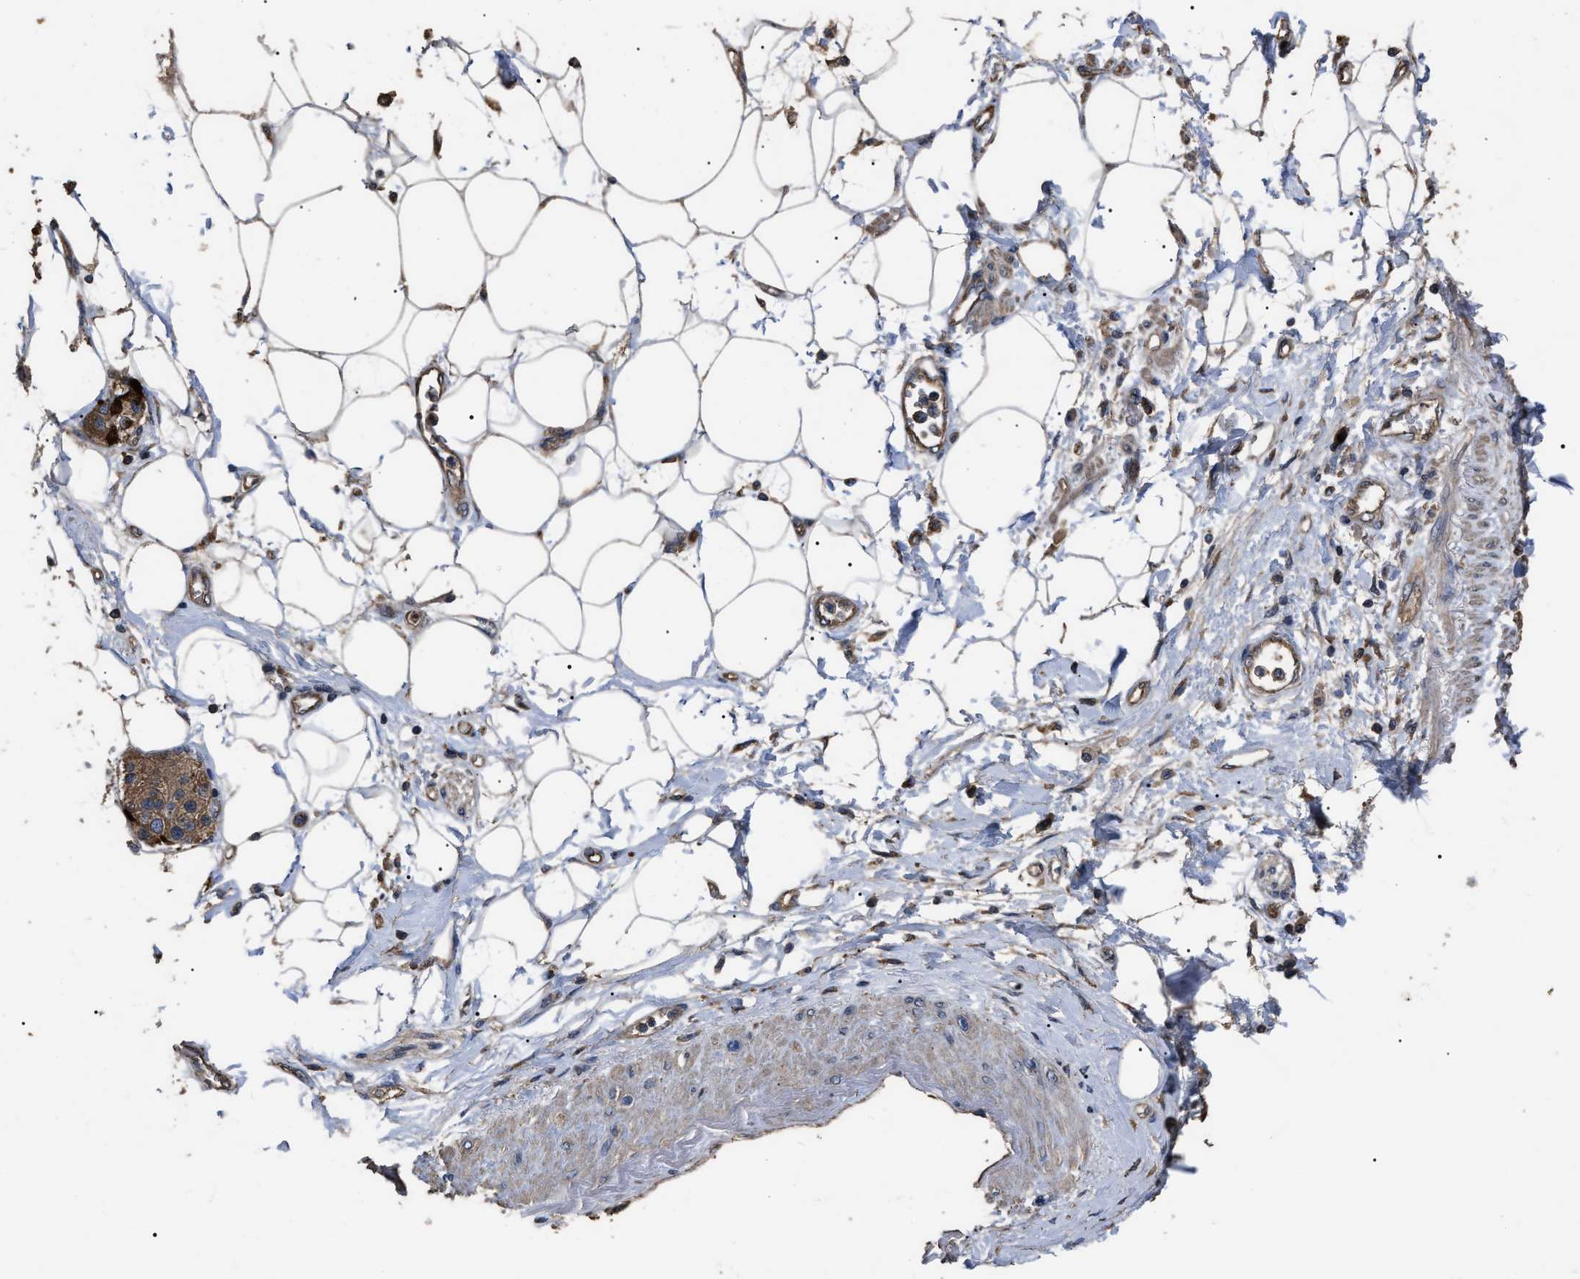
{"staining": {"intensity": "moderate", "quantity": ">75%", "location": "cytoplasmic/membranous"}, "tissue": "adipose tissue", "cell_type": "Adipocytes", "image_type": "normal", "snomed": [{"axis": "morphology", "description": "Normal tissue, NOS"}, {"axis": "morphology", "description": "Adenocarcinoma, NOS"}, {"axis": "topography", "description": "Duodenum"}, {"axis": "topography", "description": "Peripheral nerve tissue"}], "caption": "The micrograph displays immunohistochemical staining of unremarkable adipose tissue. There is moderate cytoplasmic/membranous expression is appreciated in approximately >75% of adipocytes.", "gene": "RNF216", "patient": {"sex": "female", "age": 60}}